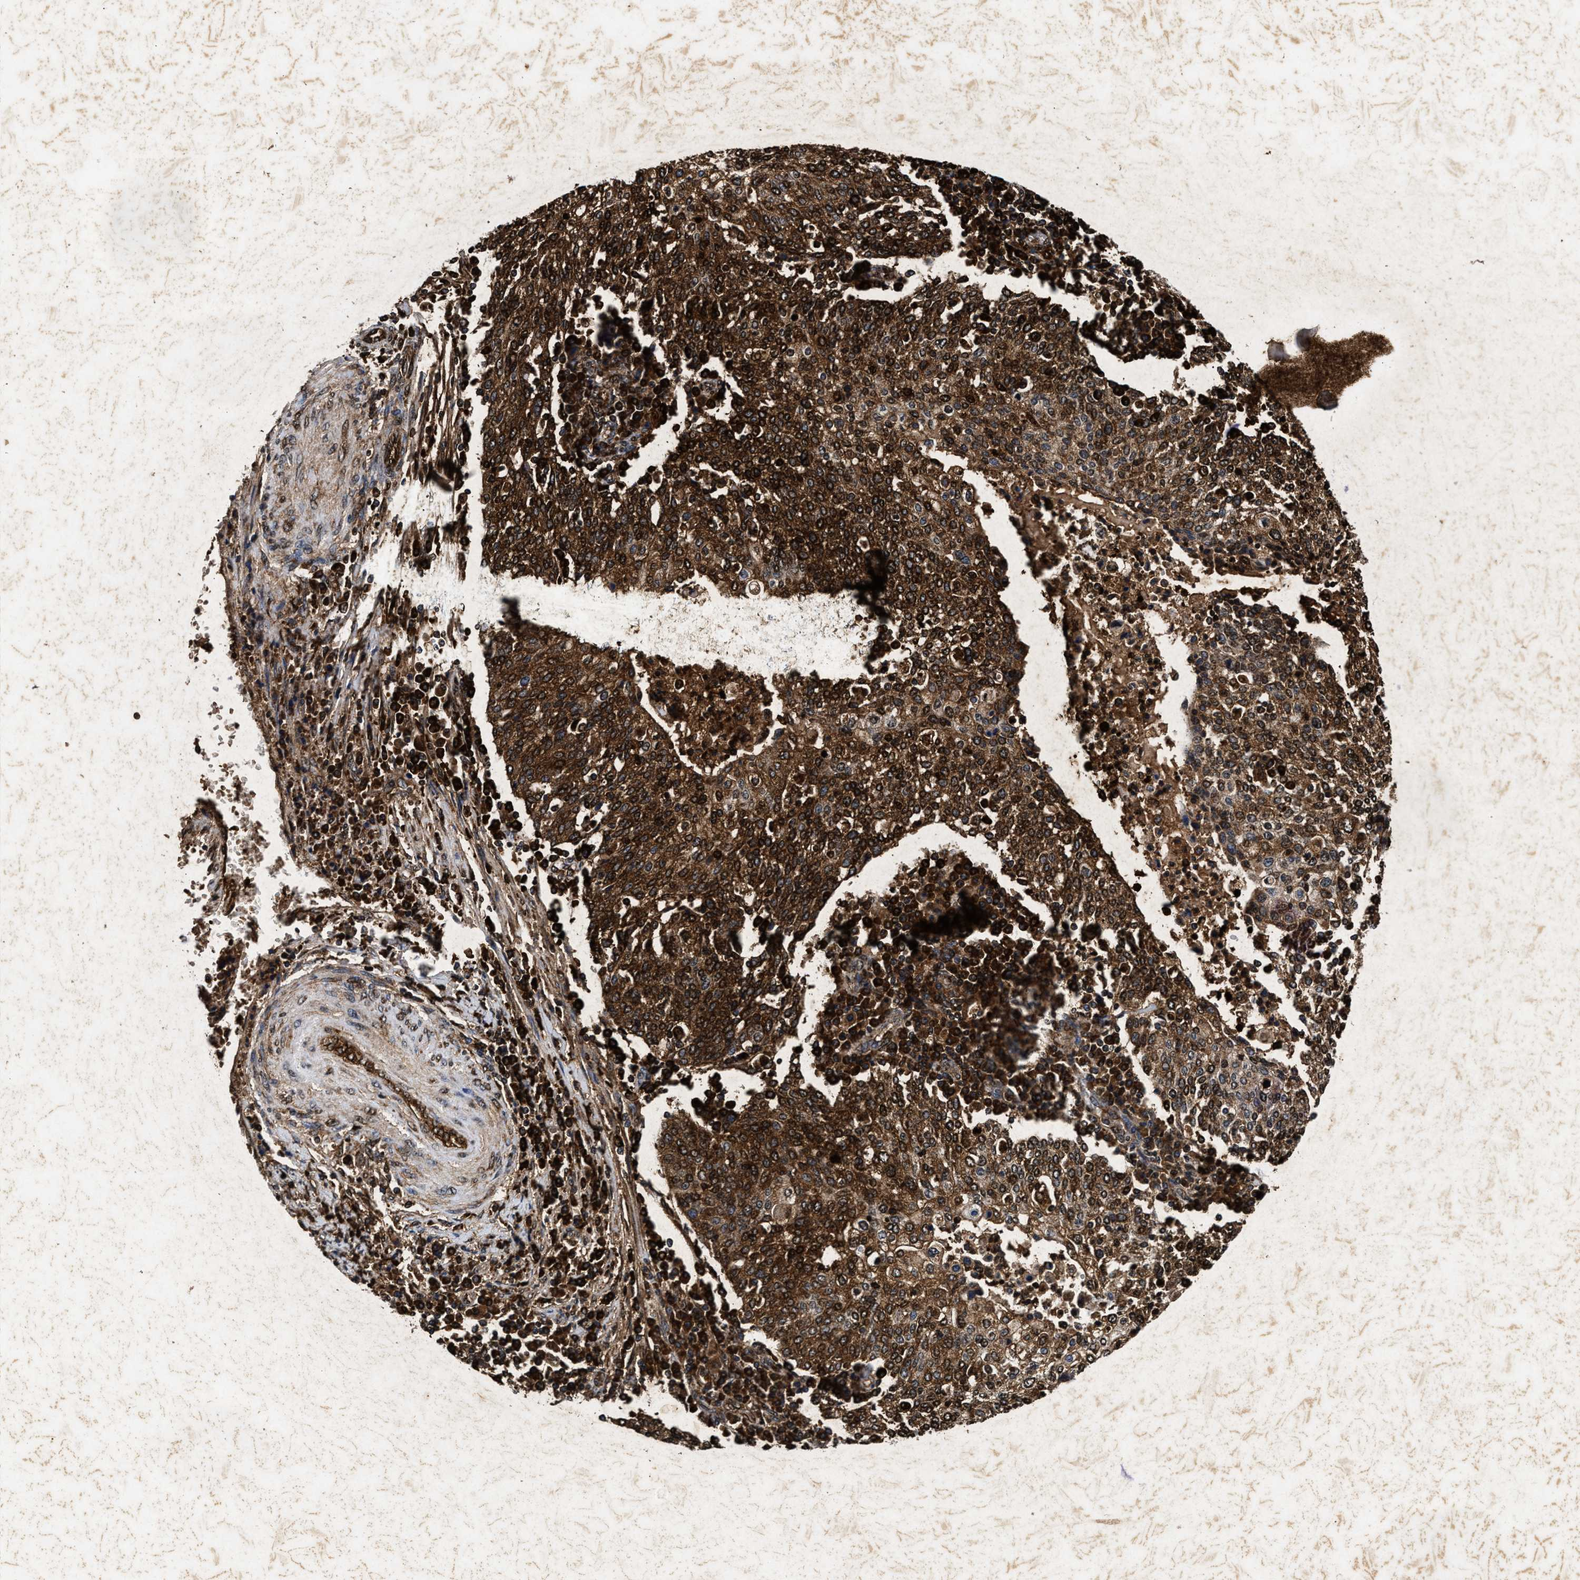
{"staining": {"intensity": "strong", "quantity": ">75%", "location": "cytoplasmic/membranous,nuclear"}, "tissue": "cervical cancer", "cell_type": "Tumor cells", "image_type": "cancer", "snomed": [{"axis": "morphology", "description": "Squamous cell carcinoma, NOS"}, {"axis": "topography", "description": "Cervix"}], "caption": "The histopathology image exhibits staining of squamous cell carcinoma (cervical), revealing strong cytoplasmic/membranous and nuclear protein expression (brown color) within tumor cells.", "gene": "ACOX1", "patient": {"sex": "female", "age": 40}}